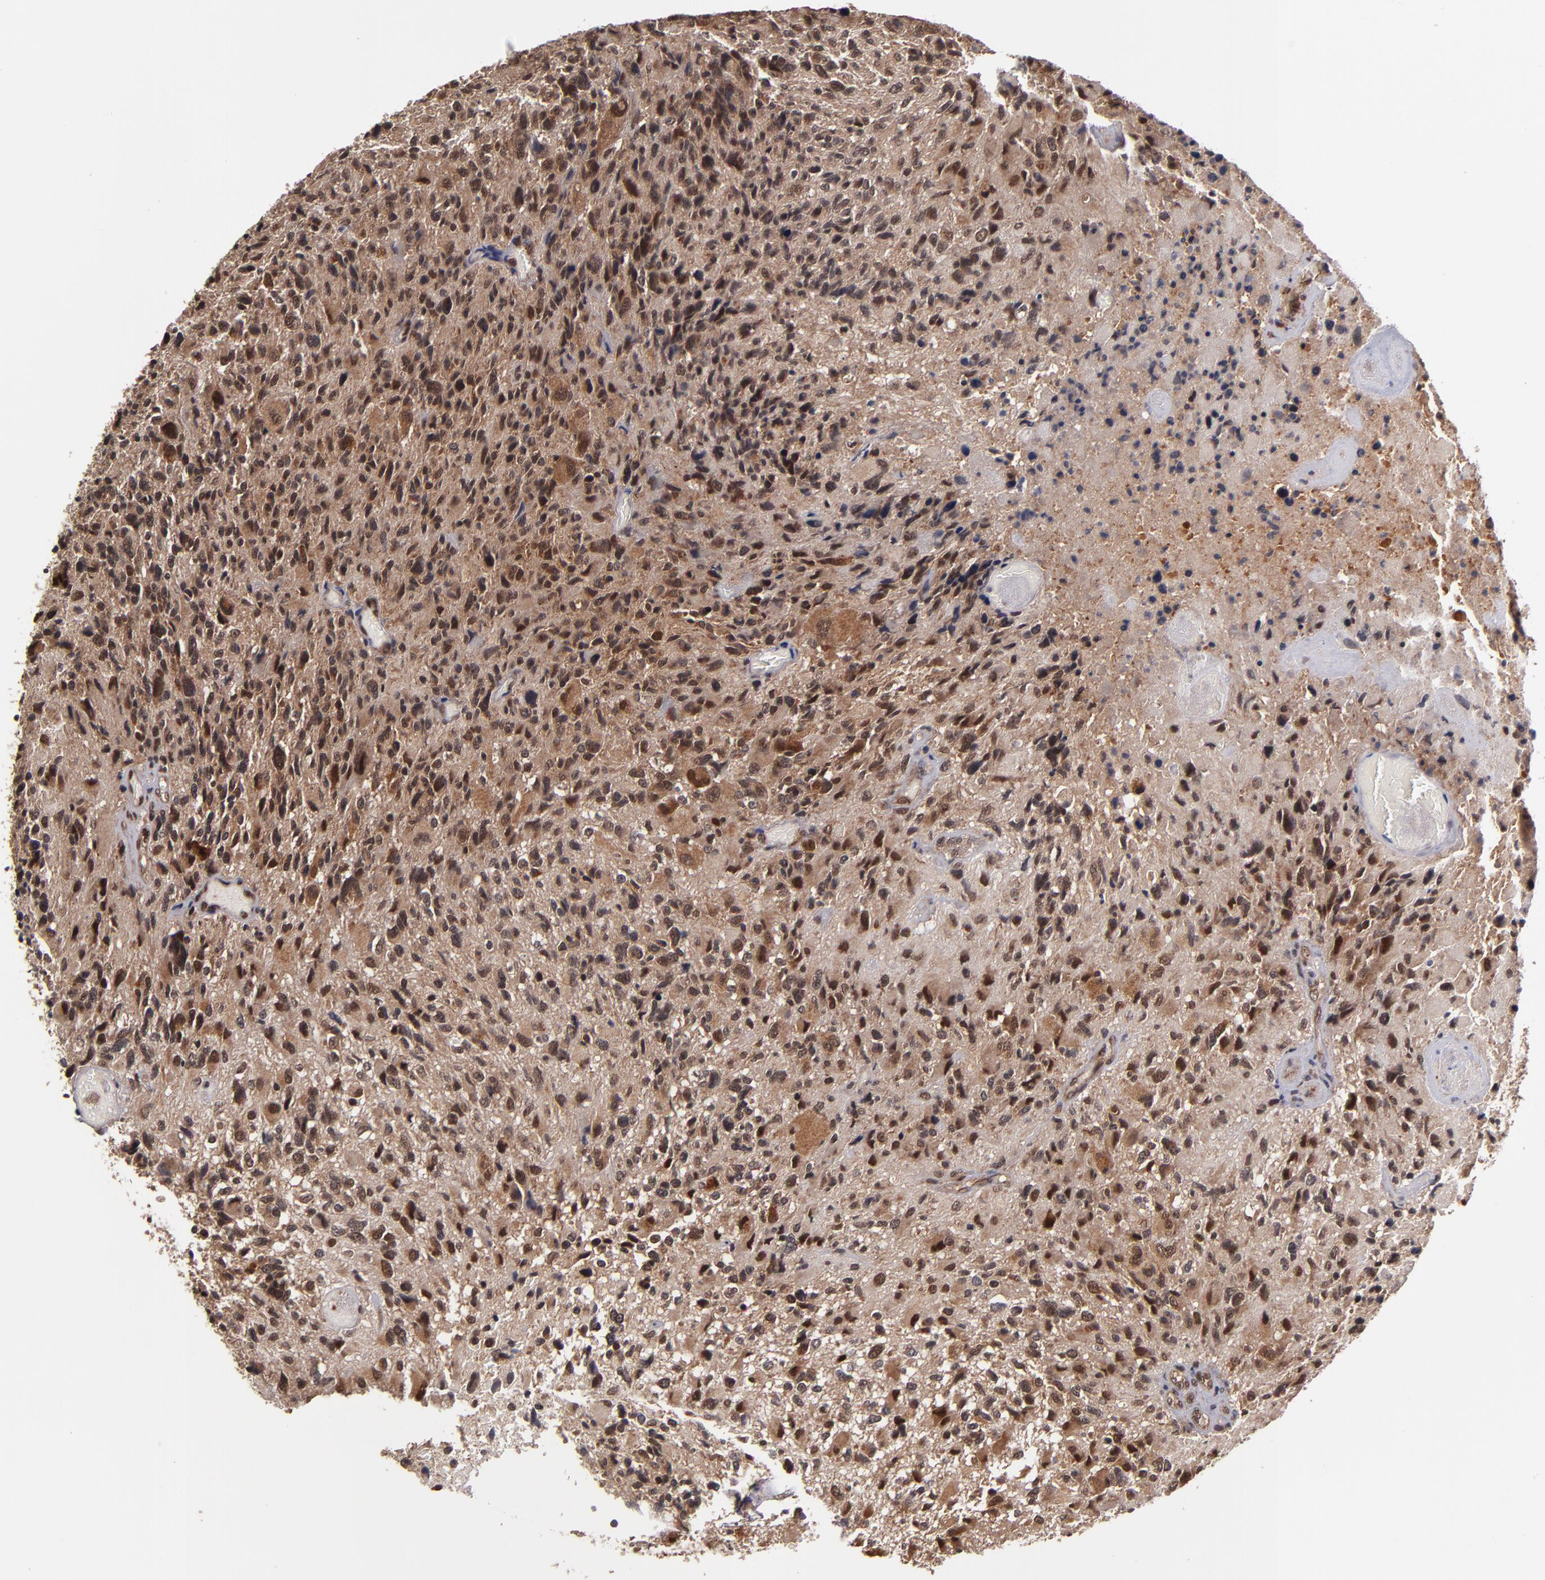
{"staining": {"intensity": "moderate", "quantity": "25%-75%", "location": "cytoplasmic/membranous,nuclear"}, "tissue": "glioma", "cell_type": "Tumor cells", "image_type": "cancer", "snomed": [{"axis": "morphology", "description": "Glioma, malignant, High grade"}, {"axis": "topography", "description": "Brain"}], "caption": "A histopathology image showing moderate cytoplasmic/membranous and nuclear positivity in approximately 25%-75% of tumor cells in high-grade glioma (malignant), as visualized by brown immunohistochemical staining.", "gene": "CUL5", "patient": {"sex": "male", "age": 69}}